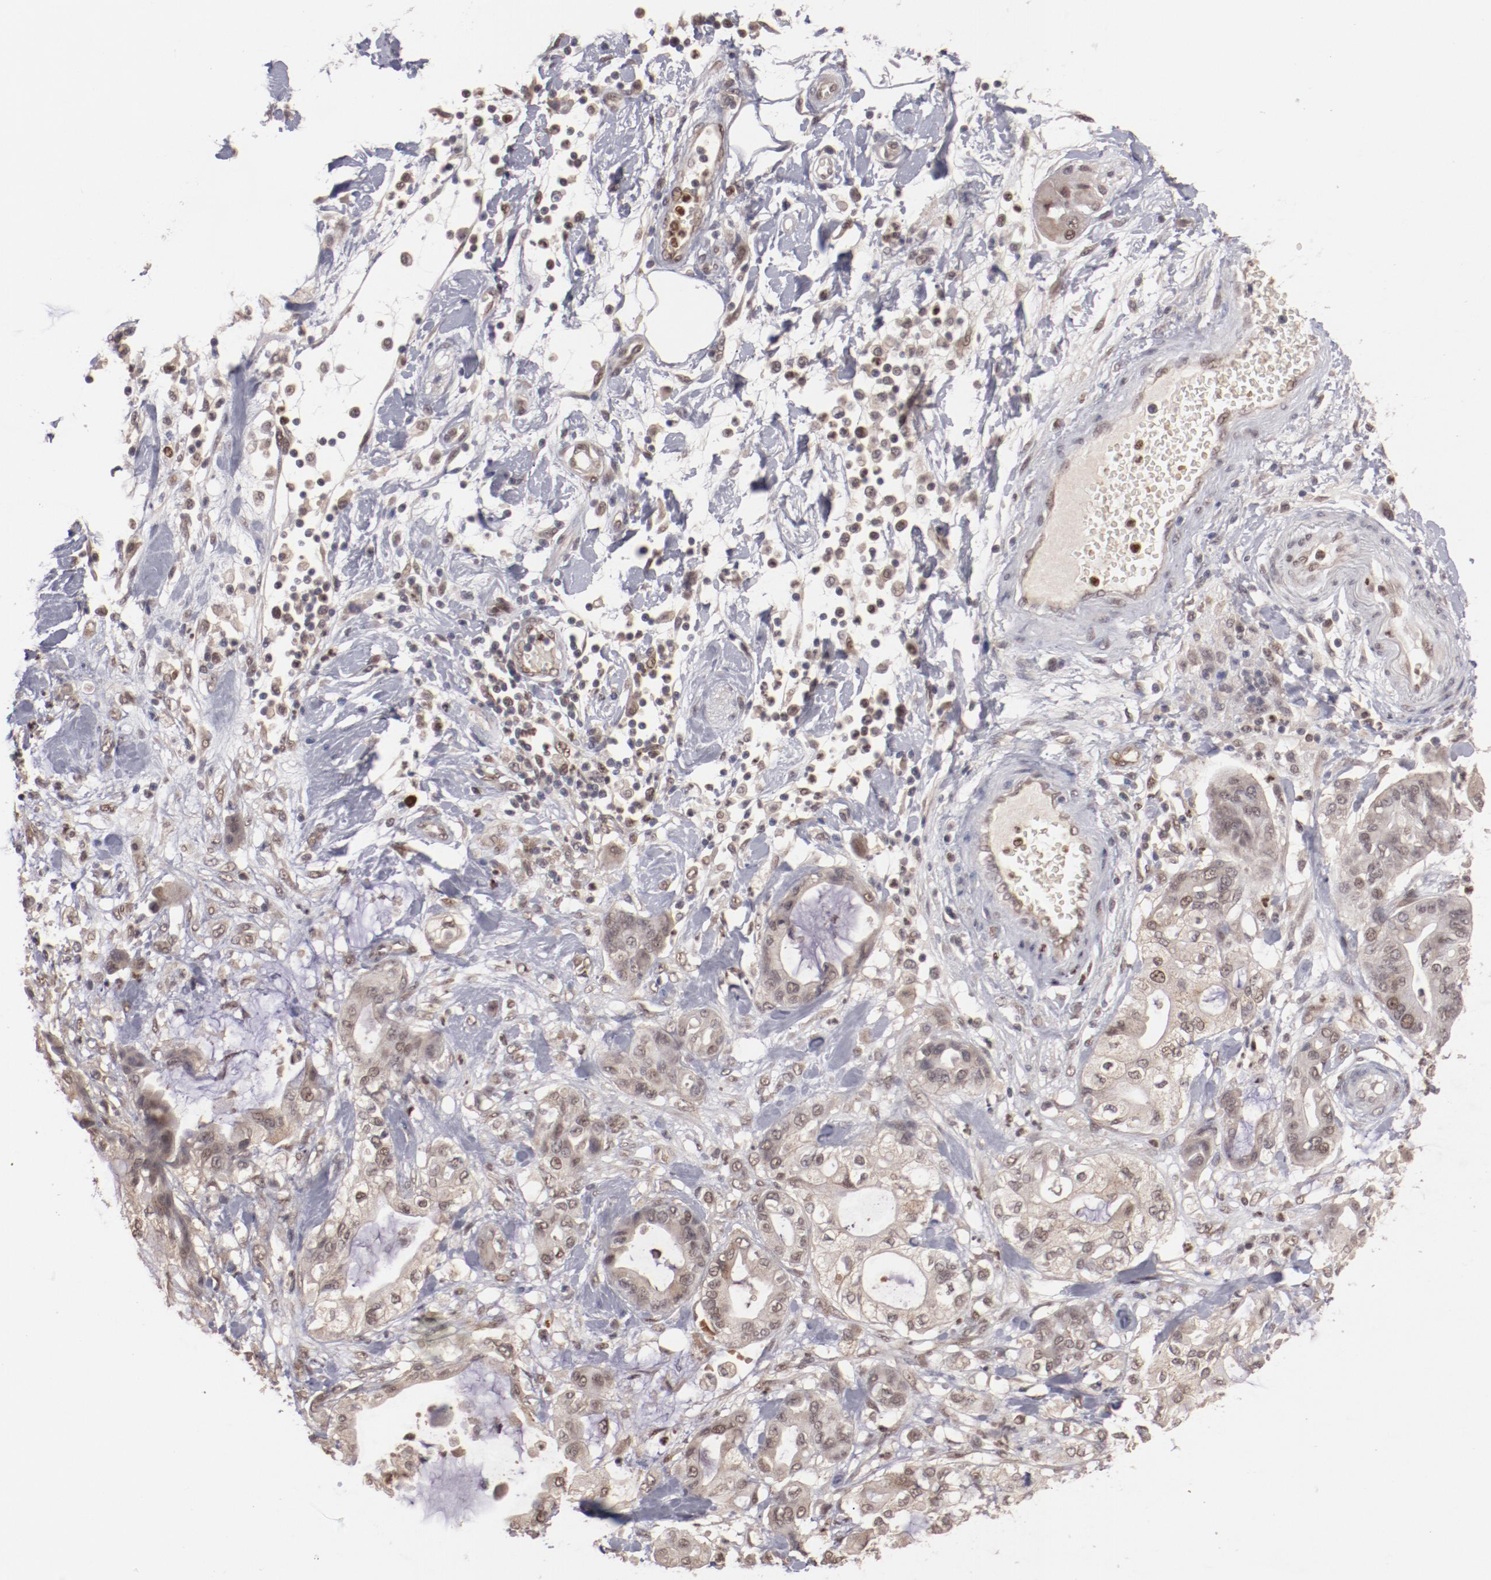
{"staining": {"intensity": "weak", "quantity": "25%-75%", "location": "cytoplasmic/membranous,nuclear"}, "tissue": "pancreatic cancer", "cell_type": "Tumor cells", "image_type": "cancer", "snomed": [{"axis": "morphology", "description": "Adenocarcinoma, NOS"}, {"axis": "morphology", "description": "Adenocarcinoma, metastatic, NOS"}, {"axis": "topography", "description": "Lymph node"}, {"axis": "topography", "description": "Pancreas"}, {"axis": "topography", "description": "Duodenum"}], "caption": "Protein expression analysis of human pancreatic cancer (adenocarcinoma) reveals weak cytoplasmic/membranous and nuclear expression in approximately 25%-75% of tumor cells. The staining was performed using DAB (3,3'-diaminobenzidine) to visualize the protein expression in brown, while the nuclei were stained in blue with hematoxylin (Magnification: 20x).", "gene": "NFE2", "patient": {"sex": "female", "age": 64}}